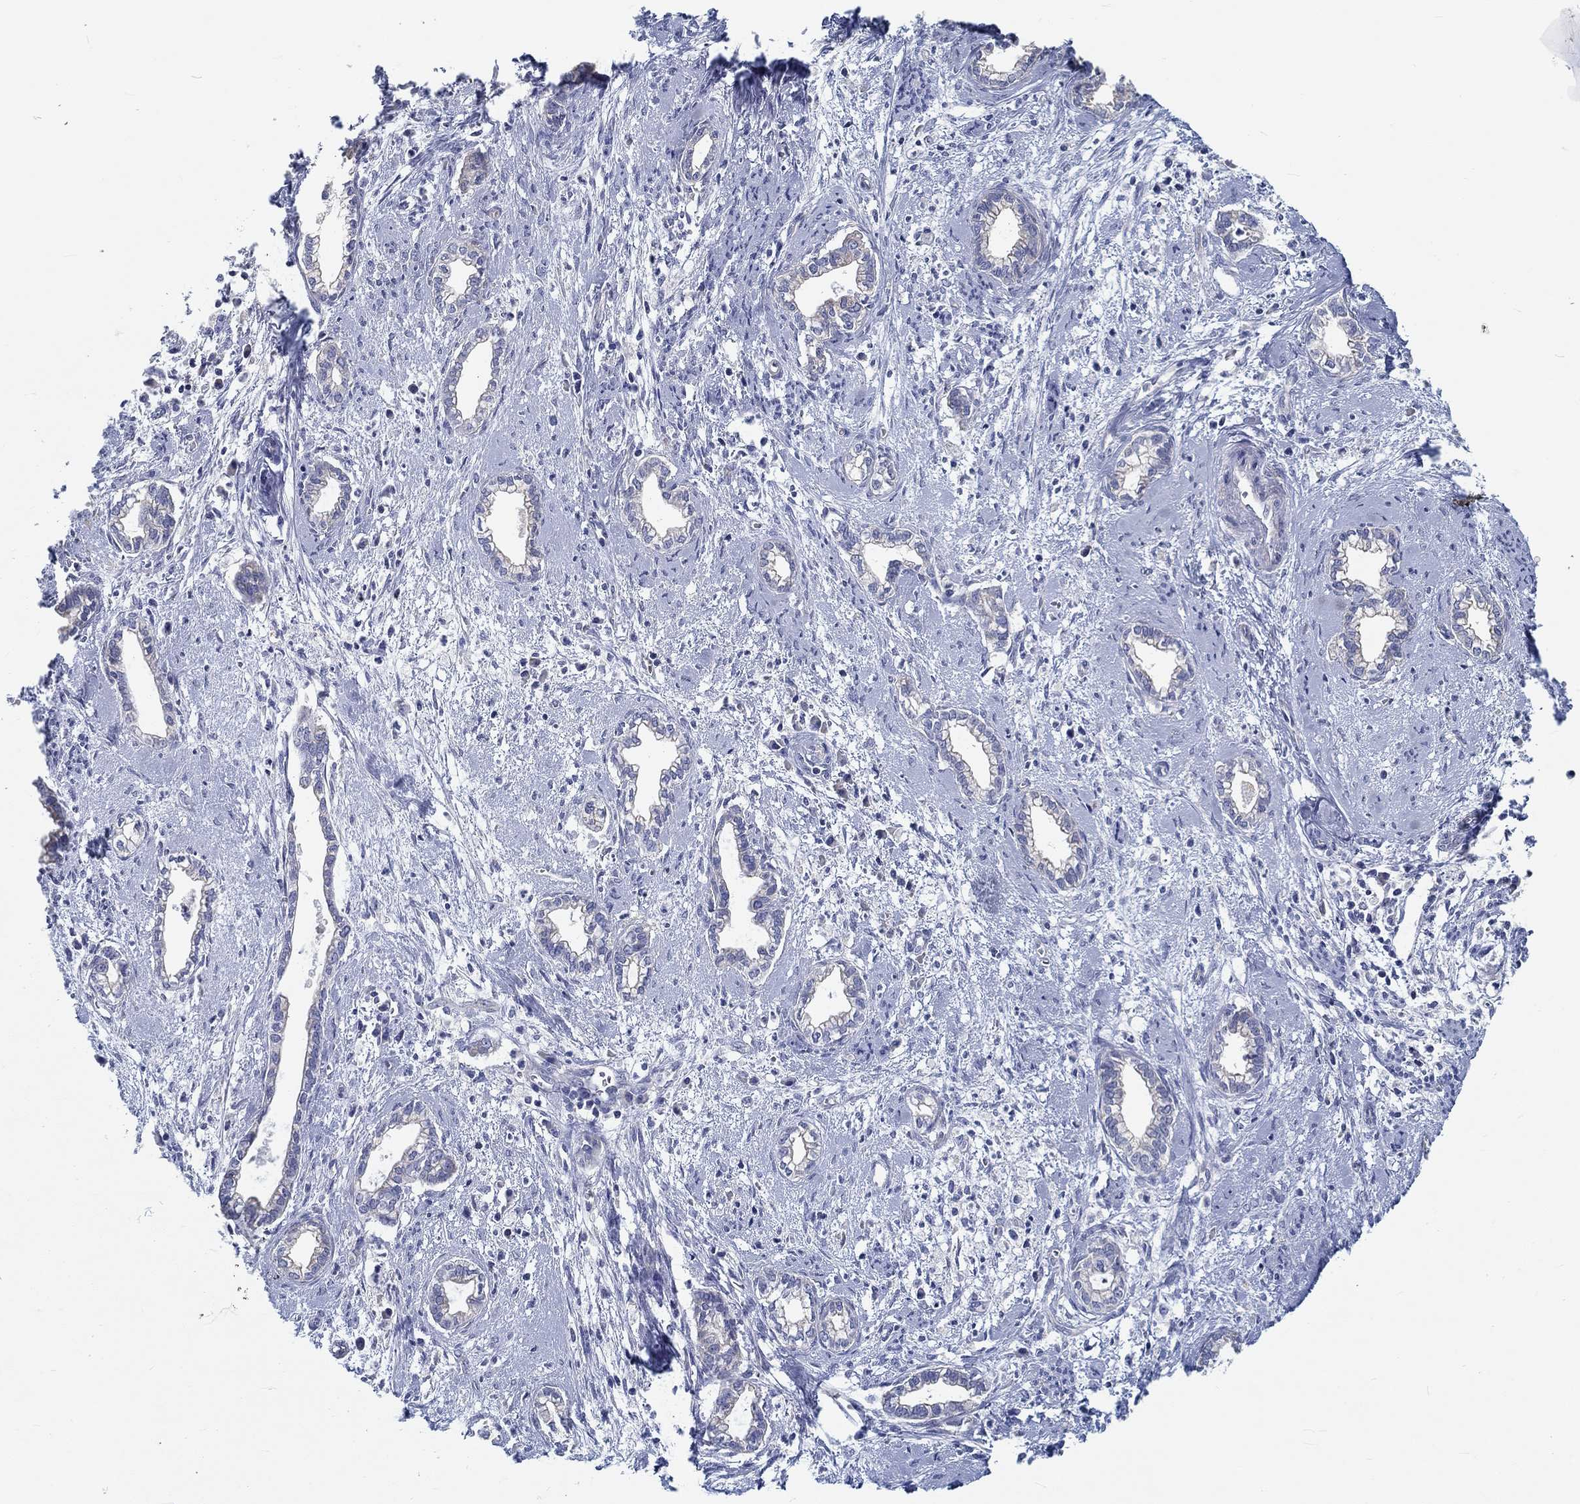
{"staining": {"intensity": "negative", "quantity": "none", "location": "none"}, "tissue": "cervical cancer", "cell_type": "Tumor cells", "image_type": "cancer", "snomed": [{"axis": "morphology", "description": "Adenocarcinoma, NOS"}, {"axis": "topography", "description": "Cervix"}], "caption": "DAB immunohistochemical staining of adenocarcinoma (cervical) demonstrates no significant expression in tumor cells.", "gene": "MYBPC1", "patient": {"sex": "female", "age": 62}}